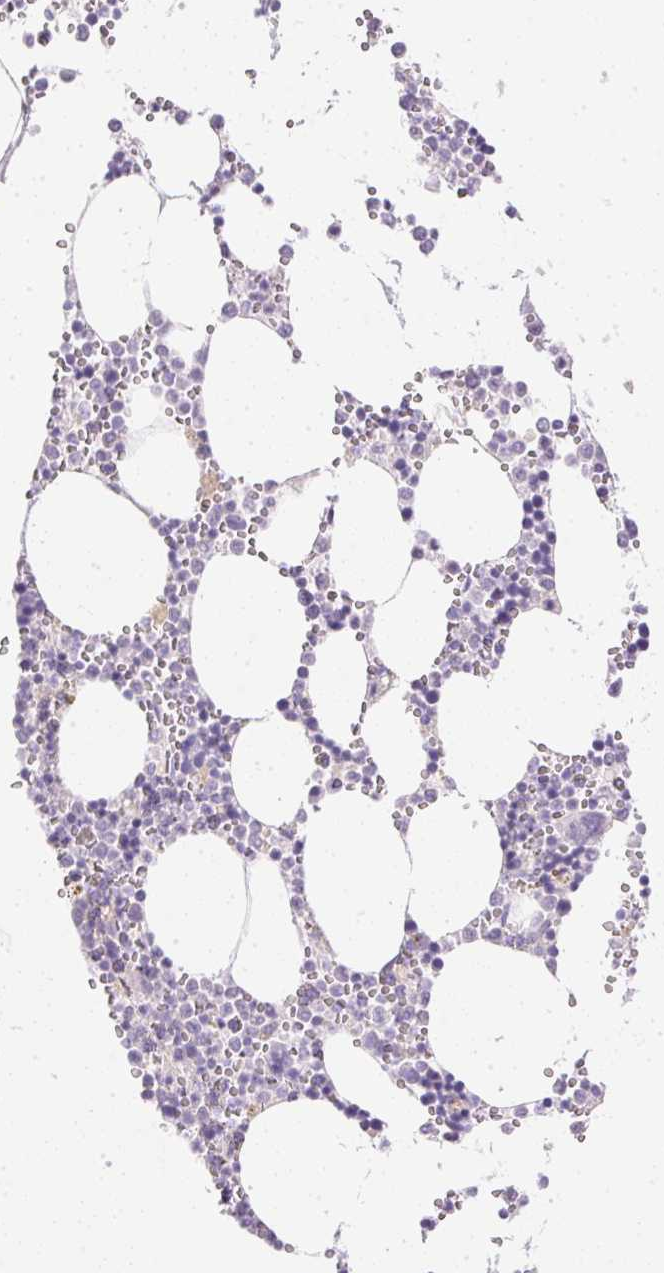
{"staining": {"intensity": "negative", "quantity": "none", "location": "none"}, "tissue": "bone marrow", "cell_type": "Hematopoietic cells", "image_type": "normal", "snomed": [{"axis": "morphology", "description": "Normal tissue, NOS"}, {"axis": "topography", "description": "Bone marrow"}], "caption": "The histopathology image shows no staining of hematopoietic cells in benign bone marrow.", "gene": "ATP6V1G3", "patient": {"sex": "male", "age": 54}}